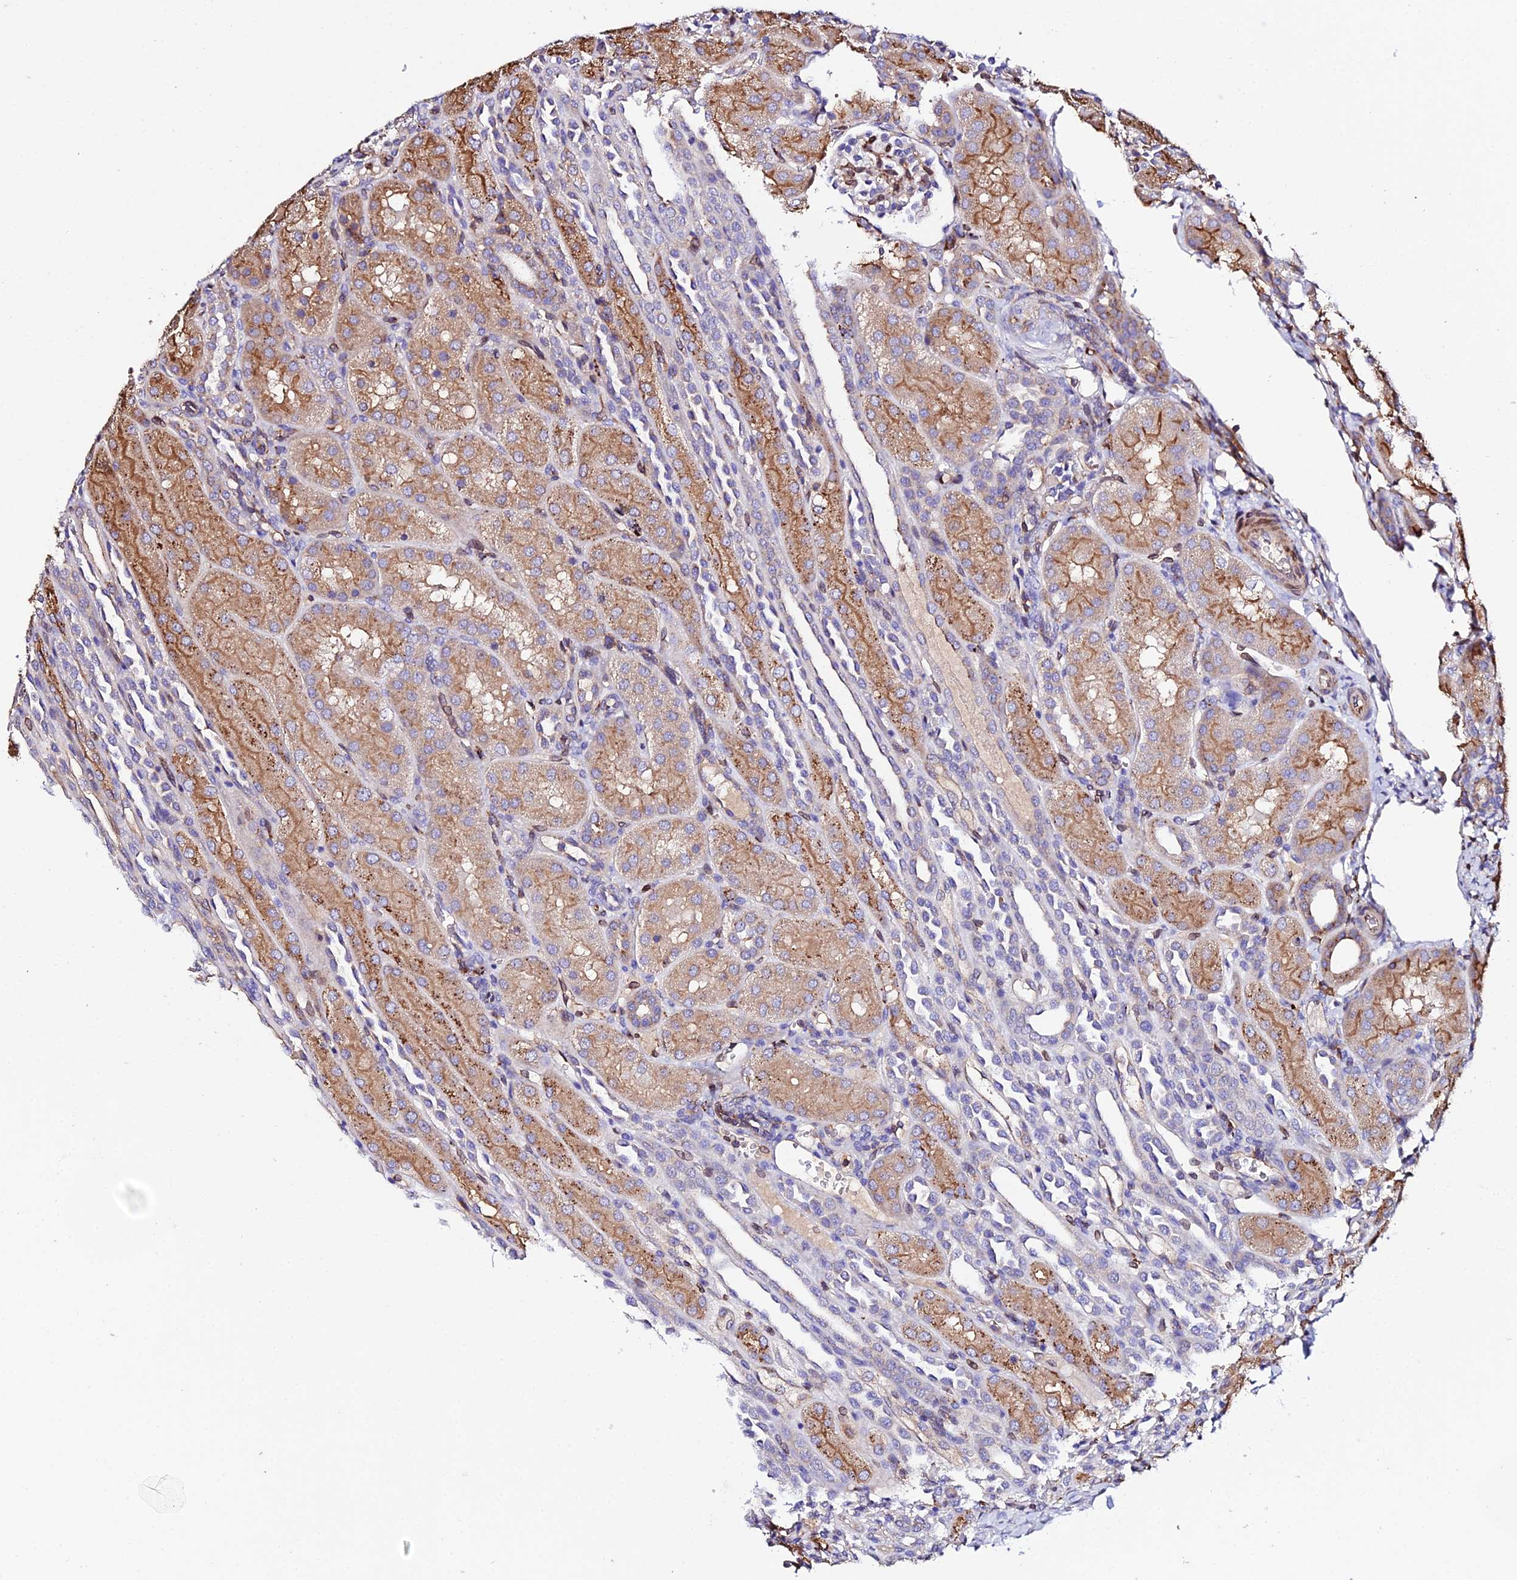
{"staining": {"intensity": "strong", "quantity": "25%-75%", "location": "cytoplasmic/membranous"}, "tissue": "kidney", "cell_type": "Cells in glomeruli", "image_type": "normal", "snomed": [{"axis": "morphology", "description": "Normal tissue, NOS"}, {"axis": "topography", "description": "Kidney"}], "caption": "A brown stain highlights strong cytoplasmic/membranous expression of a protein in cells in glomeruli of benign kidney. (DAB IHC with brightfield microscopy, high magnification).", "gene": "TRPV2", "patient": {"sex": "male", "age": 1}}